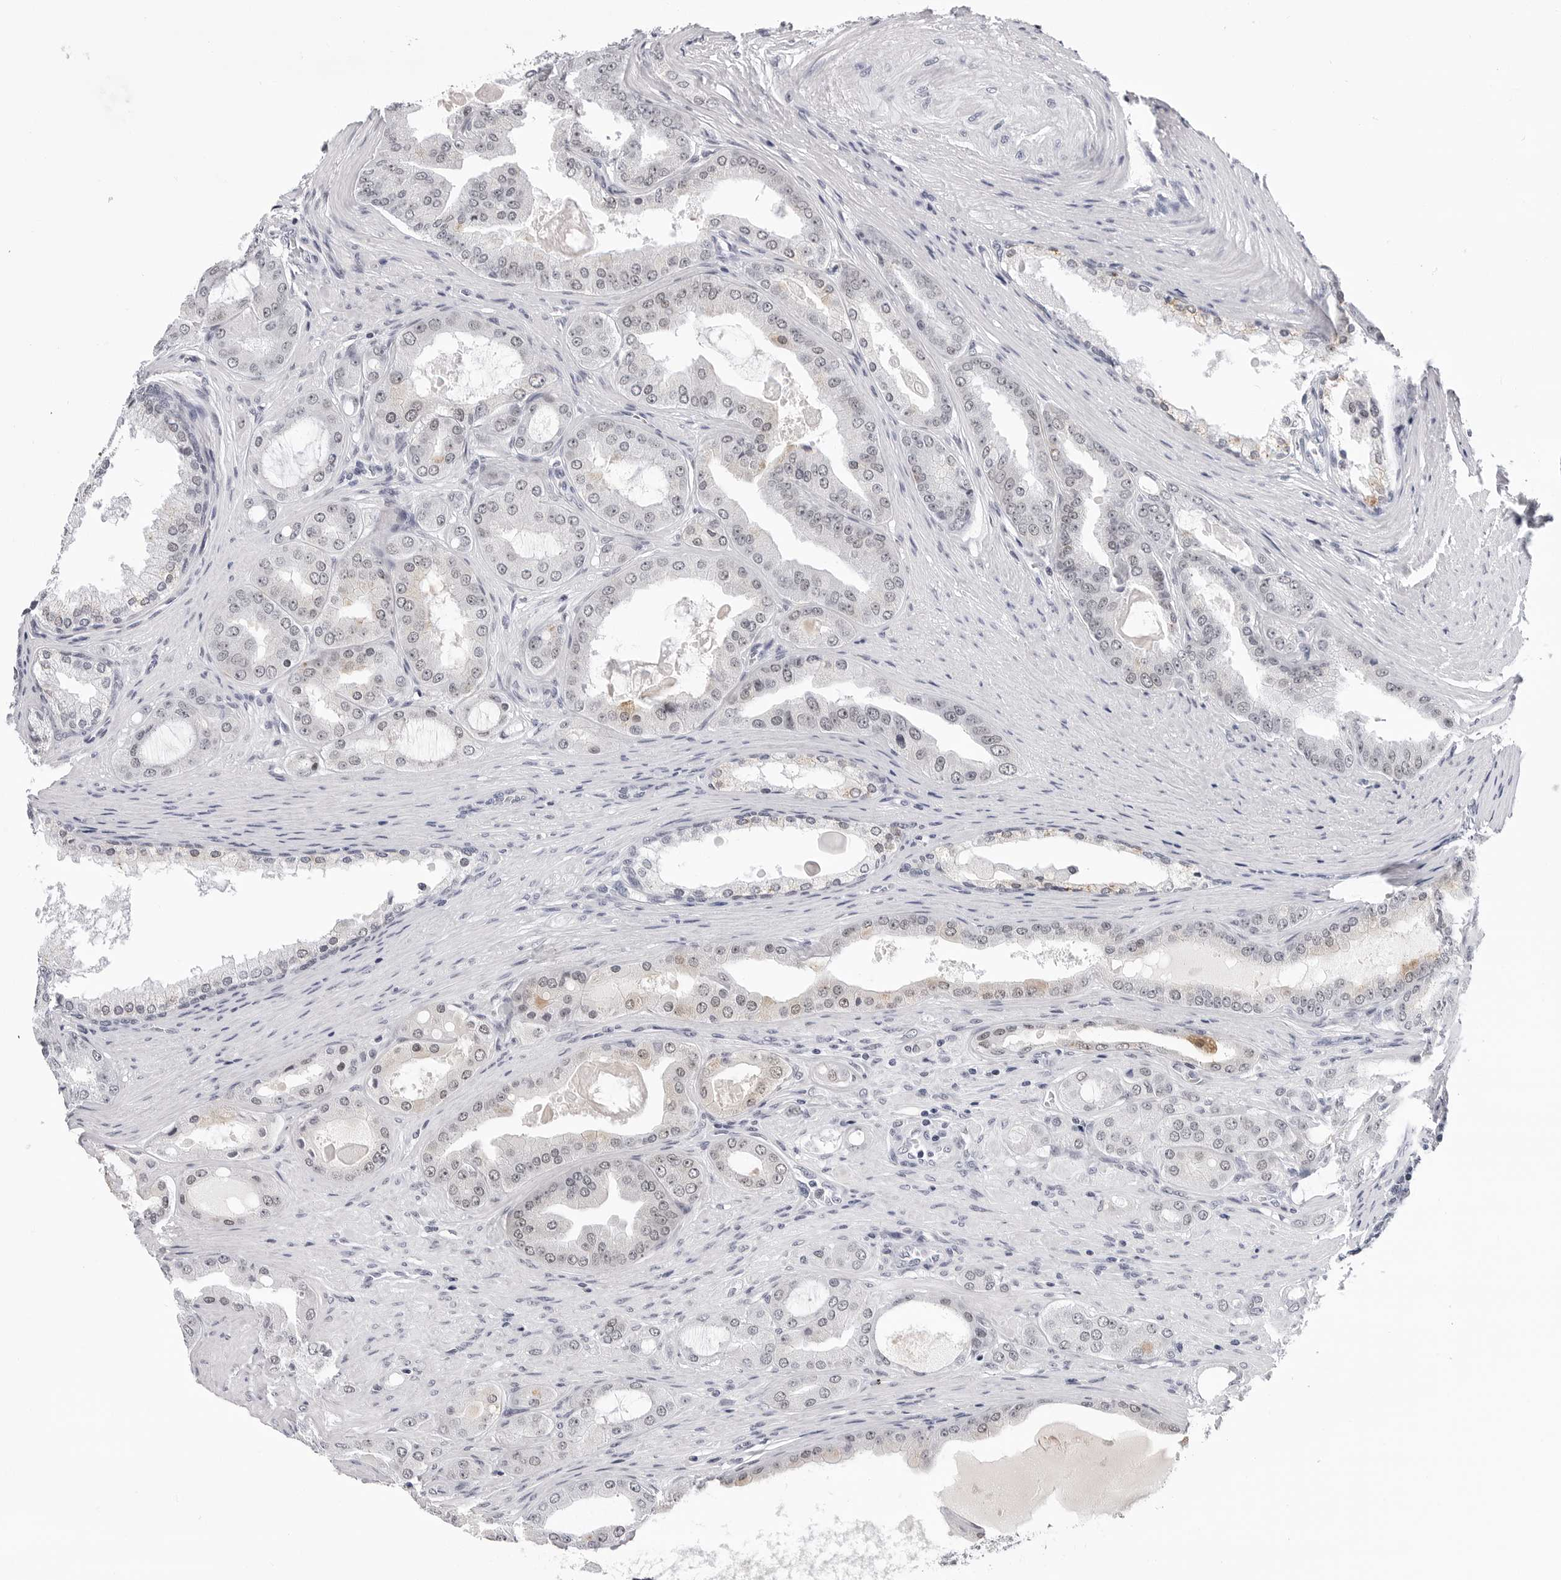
{"staining": {"intensity": "negative", "quantity": "none", "location": "none"}, "tissue": "prostate cancer", "cell_type": "Tumor cells", "image_type": "cancer", "snomed": [{"axis": "morphology", "description": "Adenocarcinoma, High grade"}, {"axis": "topography", "description": "Prostate"}], "caption": "This is a histopathology image of immunohistochemistry (IHC) staining of prostate cancer, which shows no staining in tumor cells.", "gene": "SF3B4", "patient": {"sex": "male", "age": 60}}